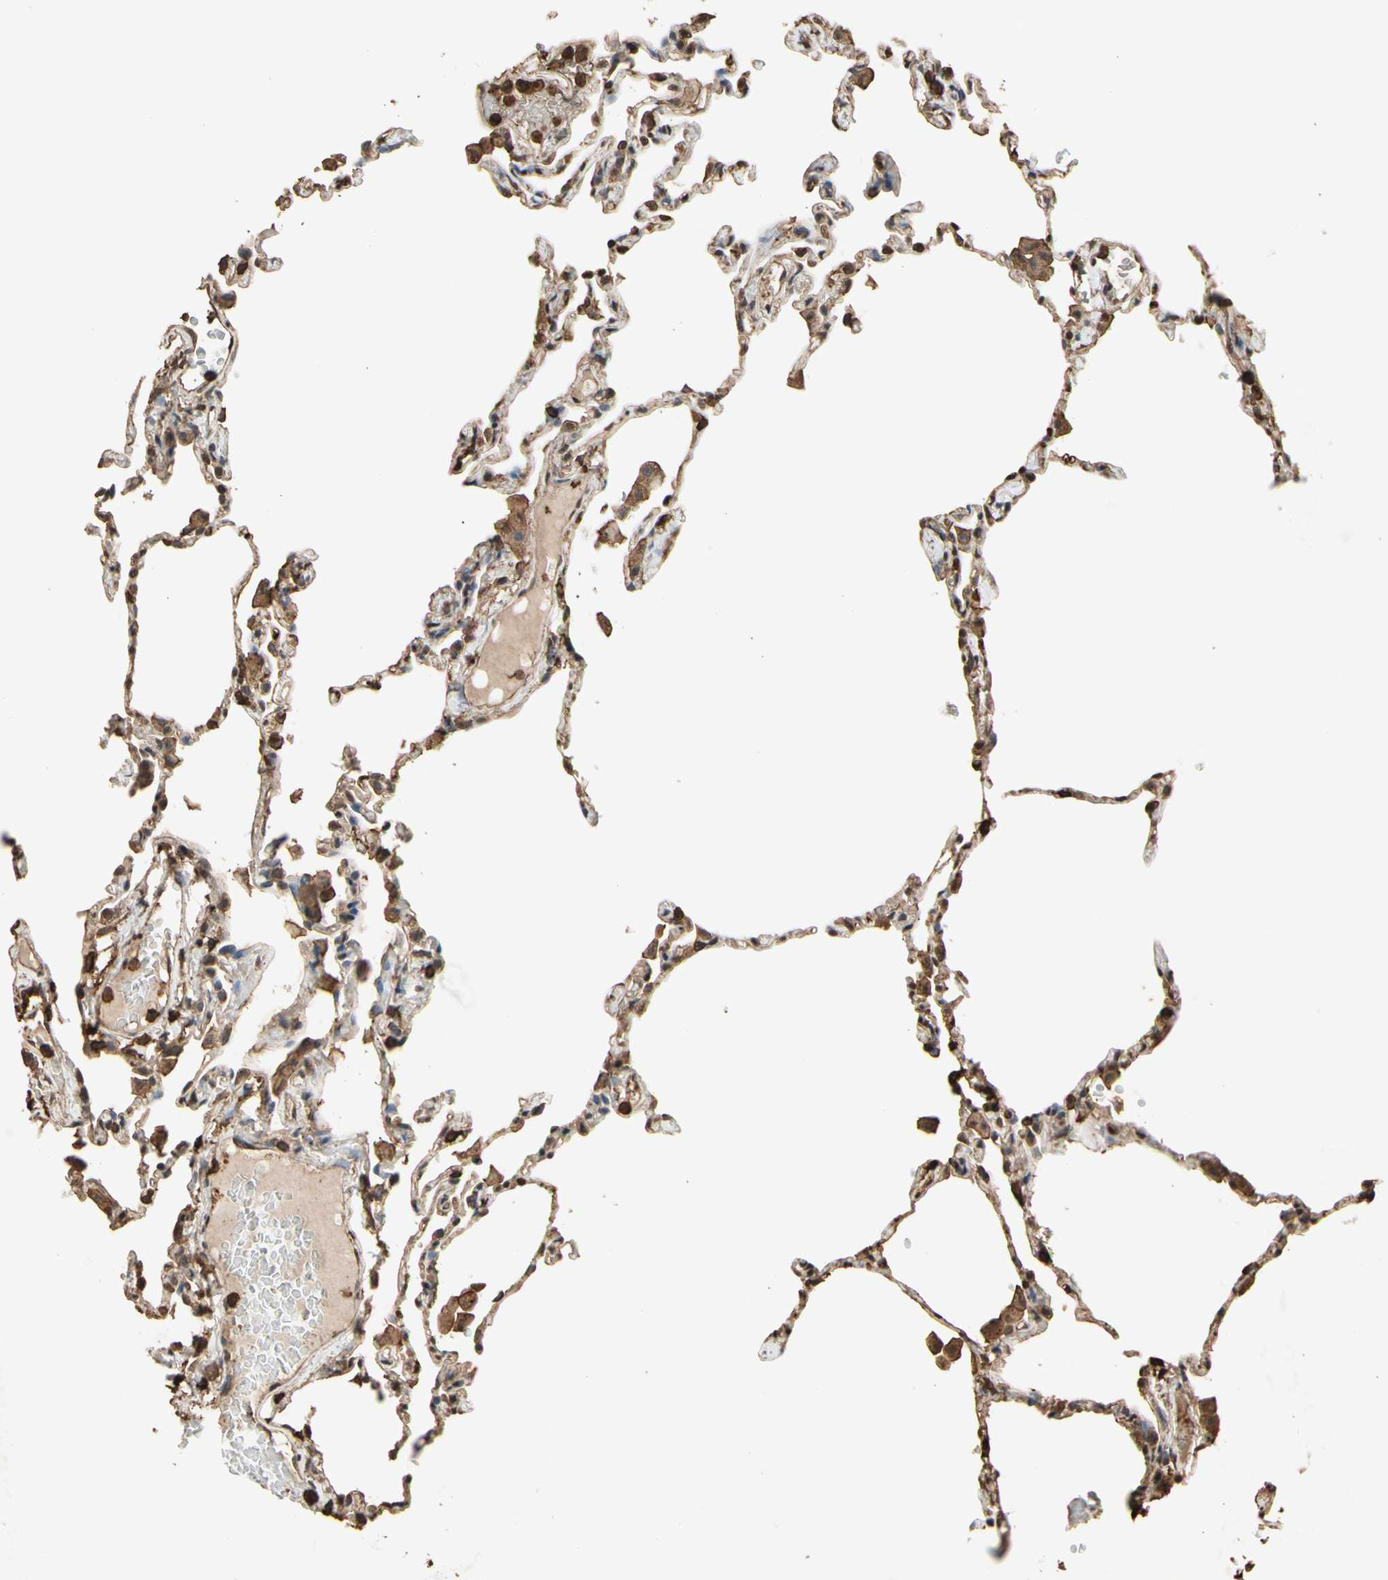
{"staining": {"intensity": "moderate", "quantity": "25%-75%", "location": "cytoplasmic/membranous,nuclear"}, "tissue": "lung", "cell_type": "Alveolar cells", "image_type": "normal", "snomed": [{"axis": "morphology", "description": "Normal tissue, NOS"}, {"axis": "topography", "description": "Lung"}], "caption": "The histopathology image shows a brown stain indicating the presence of a protein in the cytoplasmic/membranous,nuclear of alveolar cells in lung. Immunohistochemistry stains the protein of interest in brown and the nuclei are stained blue.", "gene": "TNFSF13B", "patient": {"sex": "female", "age": 49}}